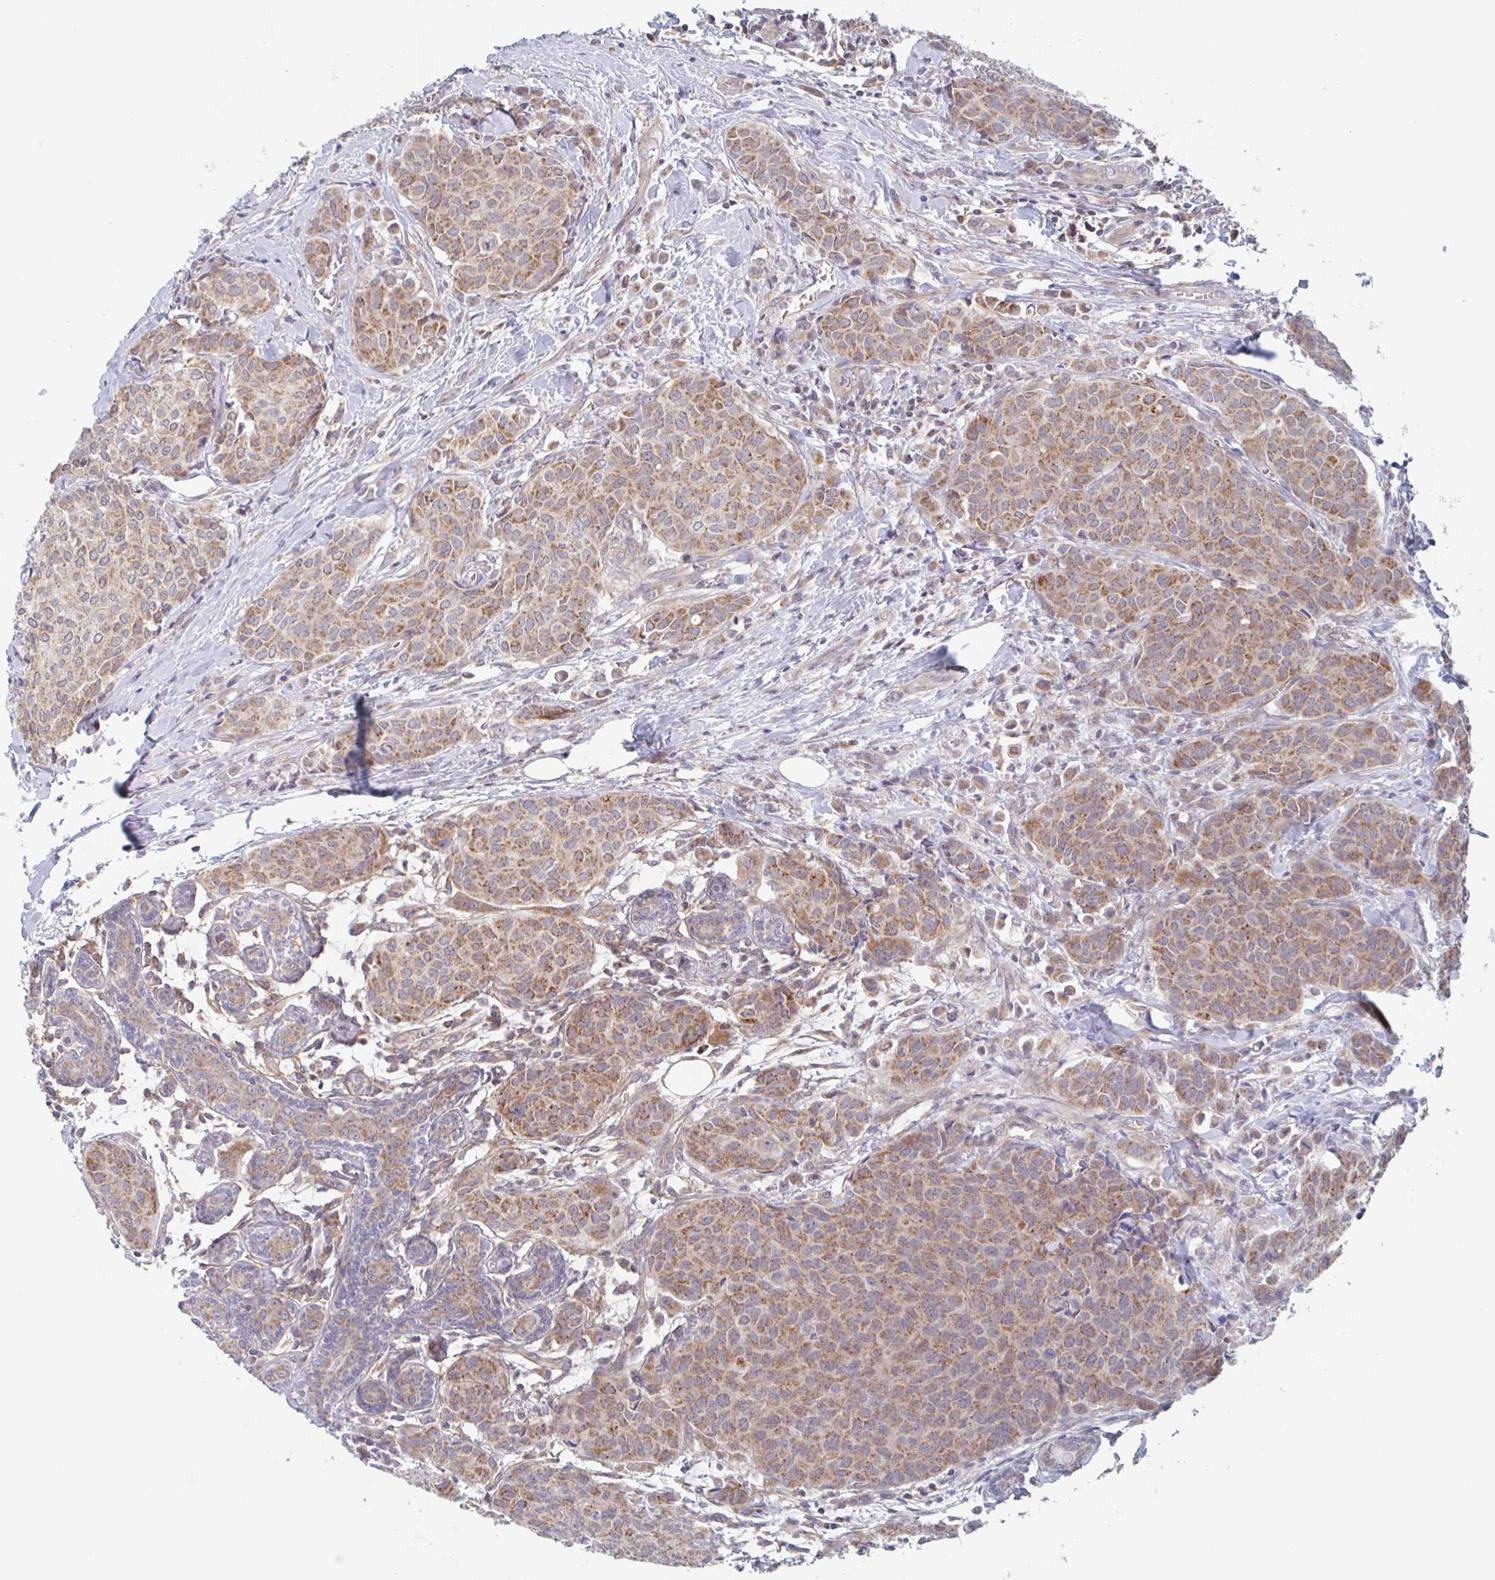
{"staining": {"intensity": "moderate", "quantity": ">75%", "location": "cytoplasmic/membranous"}, "tissue": "breast cancer", "cell_type": "Tumor cells", "image_type": "cancer", "snomed": [{"axis": "morphology", "description": "Duct carcinoma"}, {"axis": "topography", "description": "Breast"}], "caption": "Moderate cytoplasmic/membranous expression for a protein is present in about >75% of tumor cells of invasive ductal carcinoma (breast) using IHC.", "gene": "SURF1", "patient": {"sex": "female", "age": 47}}